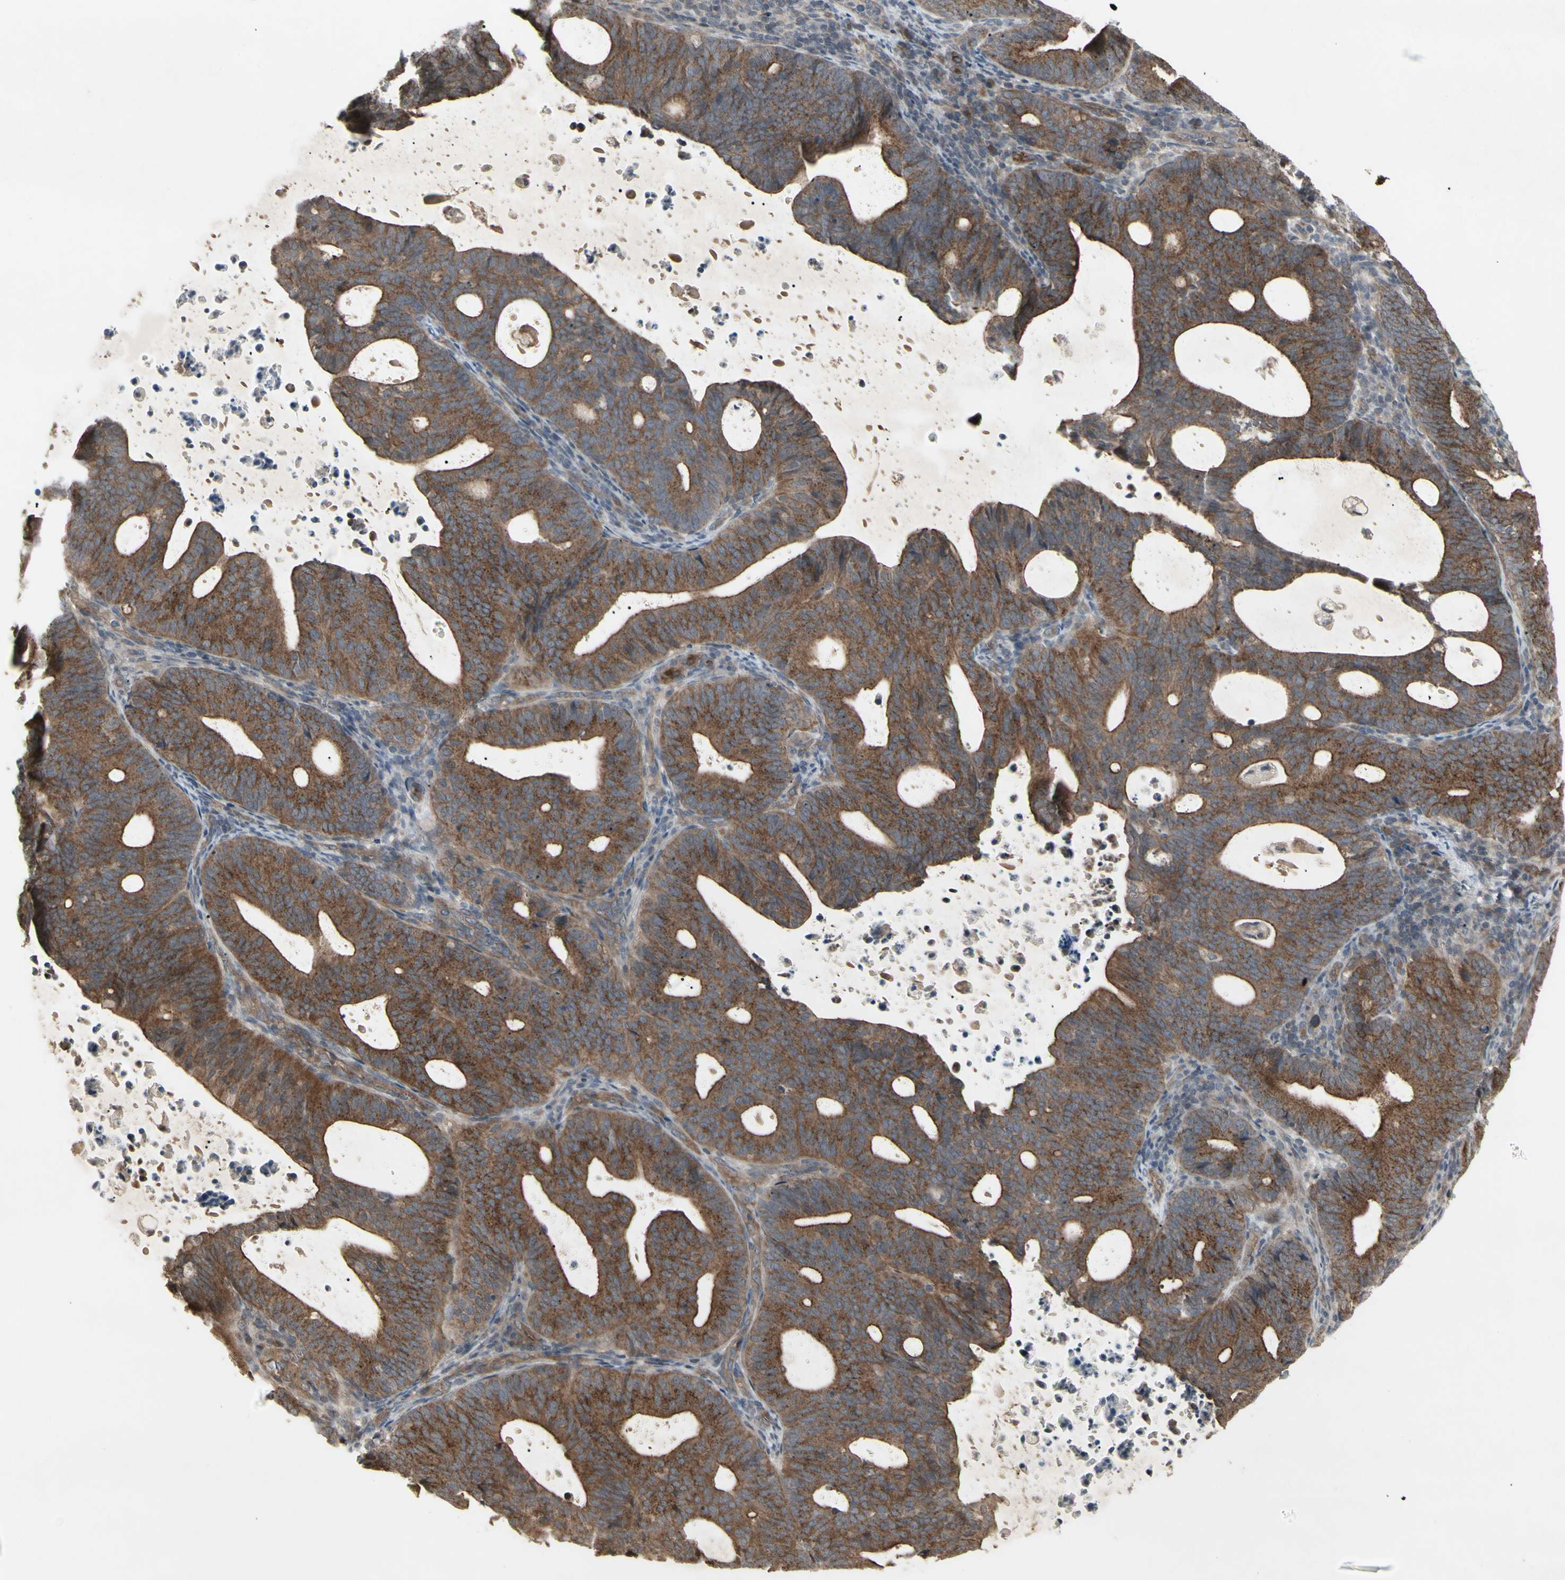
{"staining": {"intensity": "moderate", "quantity": ">75%", "location": "cytoplasmic/membranous"}, "tissue": "endometrial cancer", "cell_type": "Tumor cells", "image_type": "cancer", "snomed": [{"axis": "morphology", "description": "Adenocarcinoma, NOS"}, {"axis": "topography", "description": "Uterus"}], "caption": "Immunohistochemical staining of endometrial adenocarcinoma demonstrates medium levels of moderate cytoplasmic/membranous positivity in approximately >75% of tumor cells.", "gene": "JAG1", "patient": {"sex": "female", "age": 83}}